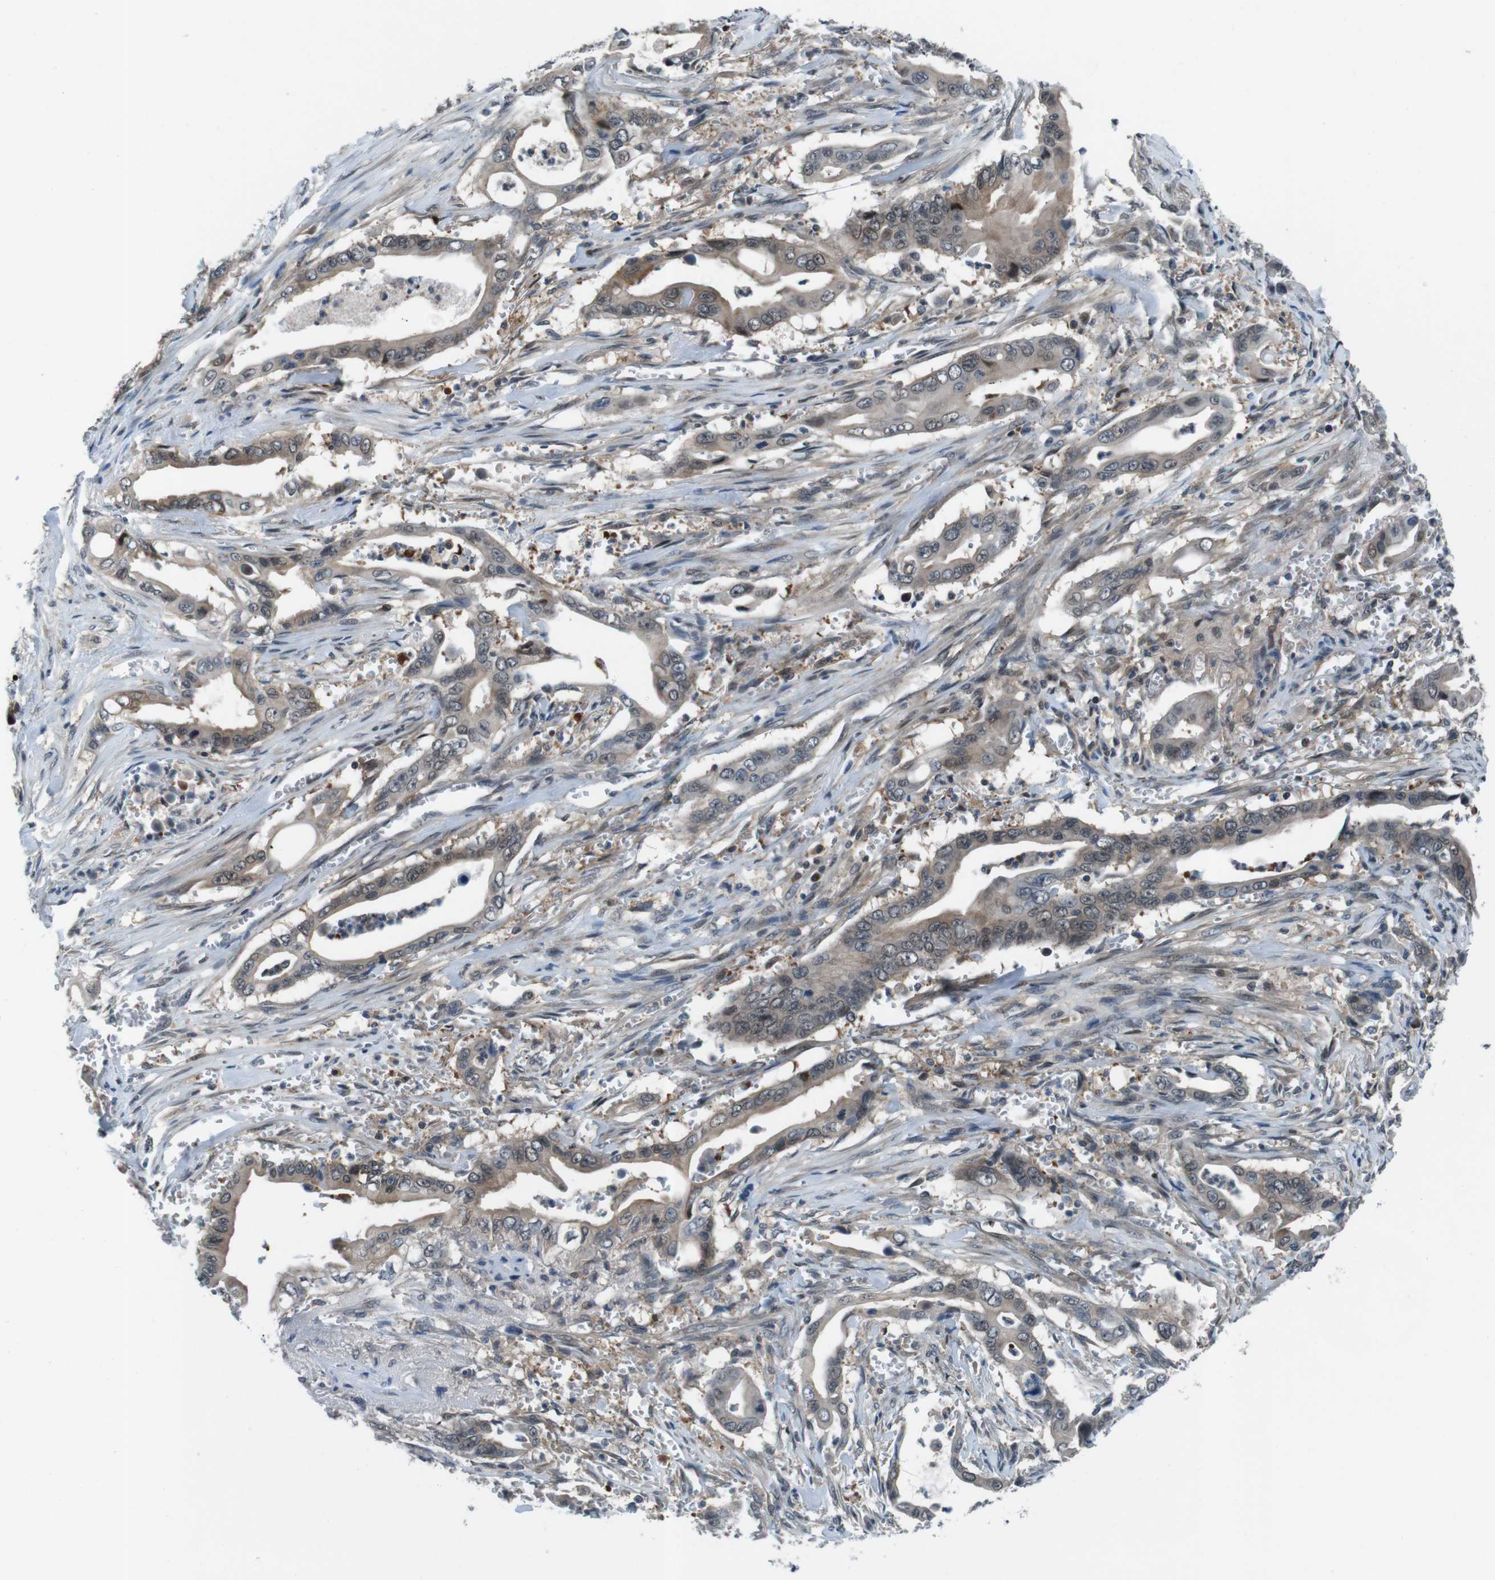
{"staining": {"intensity": "moderate", "quantity": ">75%", "location": "cytoplasmic/membranous"}, "tissue": "pancreatic cancer", "cell_type": "Tumor cells", "image_type": "cancer", "snomed": [{"axis": "morphology", "description": "Adenocarcinoma, NOS"}, {"axis": "topography", "description": "Pancreas"}], "caption": "There is medium levels of moderate cytoplasmic/membranous staining in tumor cells of pancreatic cancer, as demonstrated by immunohistochemical staining (brown color).", "gene": "LRP5", "patient": {"sex": "male", "age": 59}}